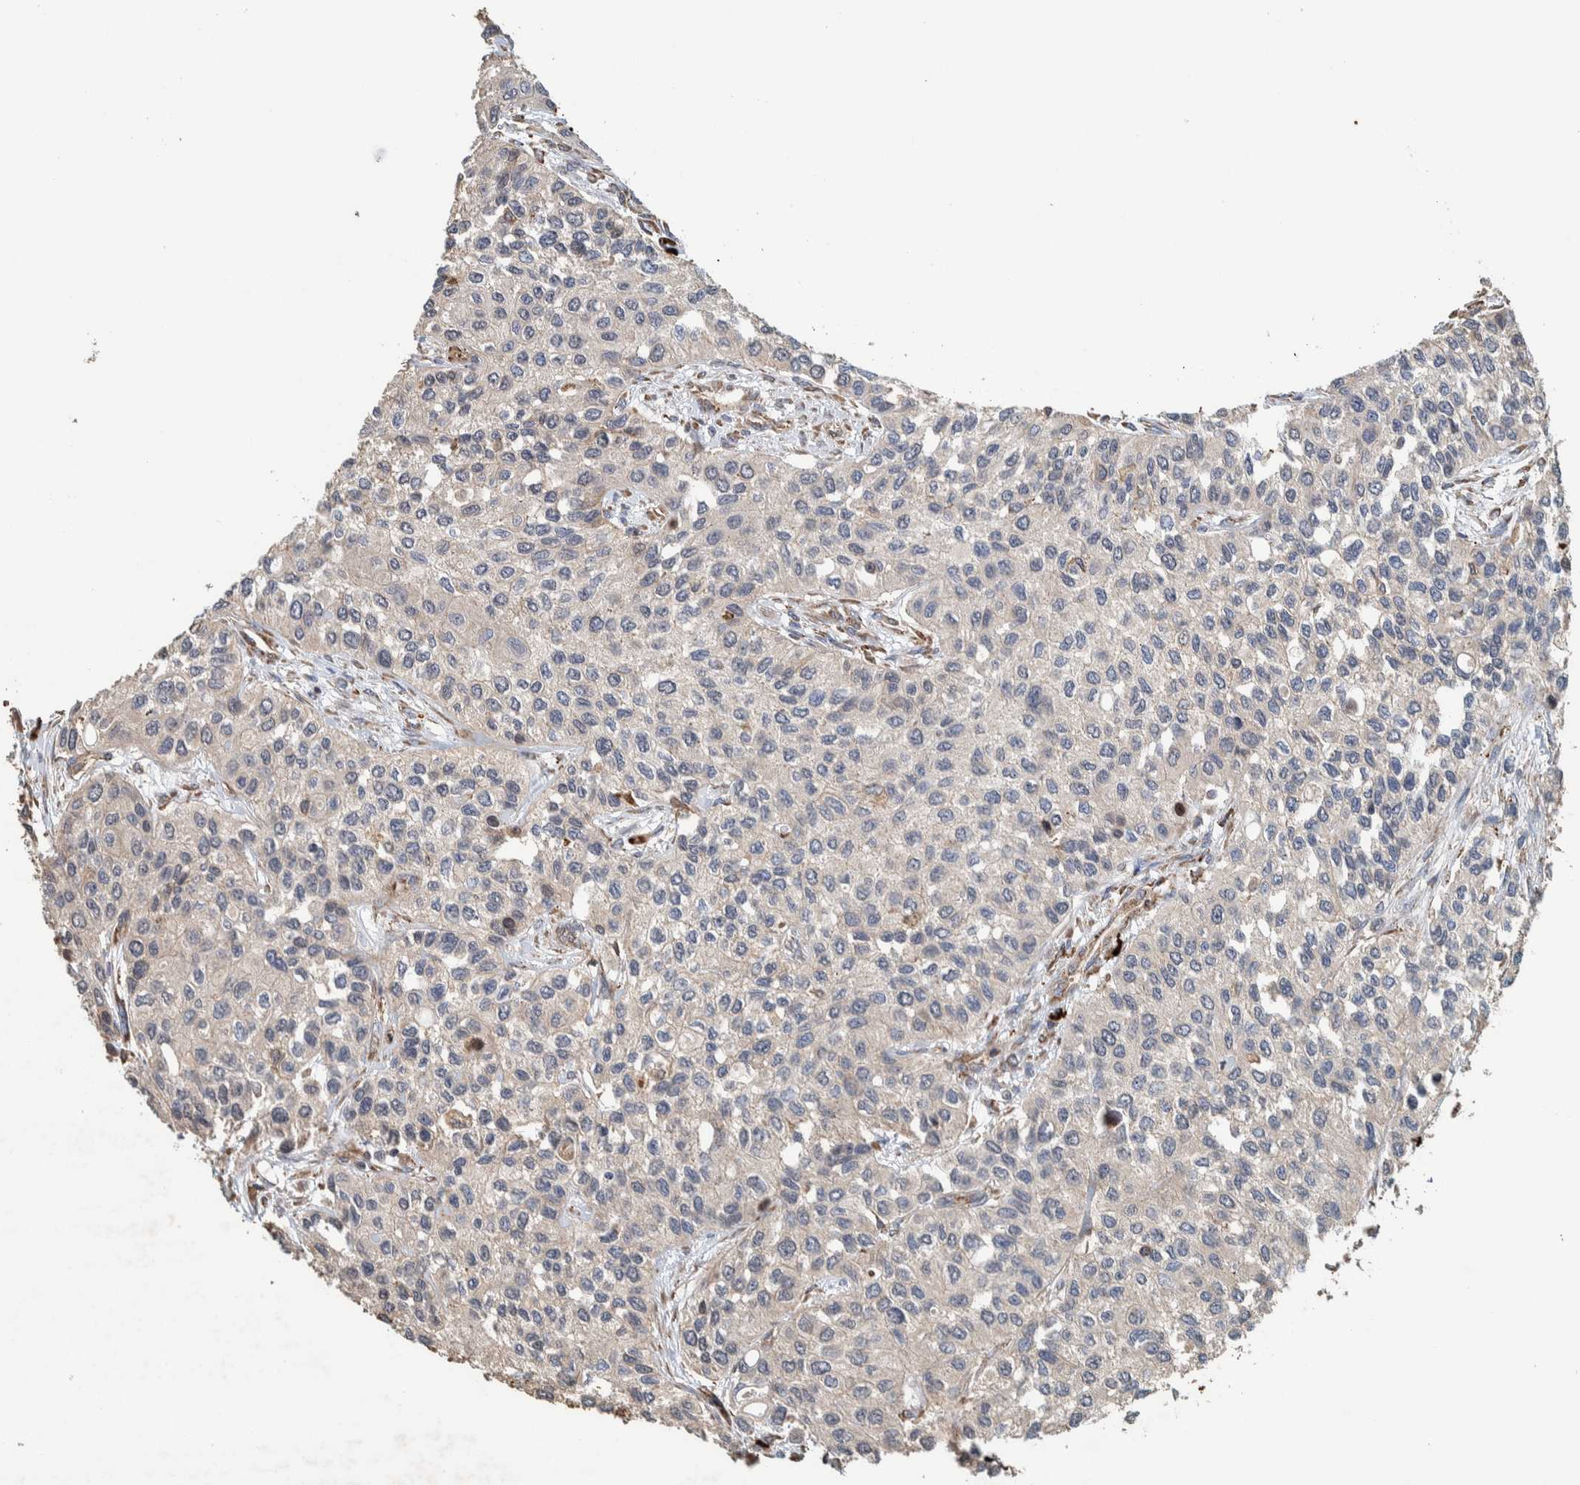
{"staining": {"intensity": "negative", "quantity": "none", "location": "none"}, "tissue": "urothelial cancer", "cell_type": "Tumor cells", "image_type": "cancer", "snomed": [{"axis": "morphology", "description": "Urothelial carcinoma, High grade"}, {"axis": "topography", "description": "Urinary bladder"}], "caption": "This is a image of immunohistochemistry (IHC) staining of urothelial carcinoma (high-grade), which shows no expression in tumor cells. Nuclei are stained in blue.", "gene": "PLA2G3", "patient": {"sex": "female", "age": 56}}